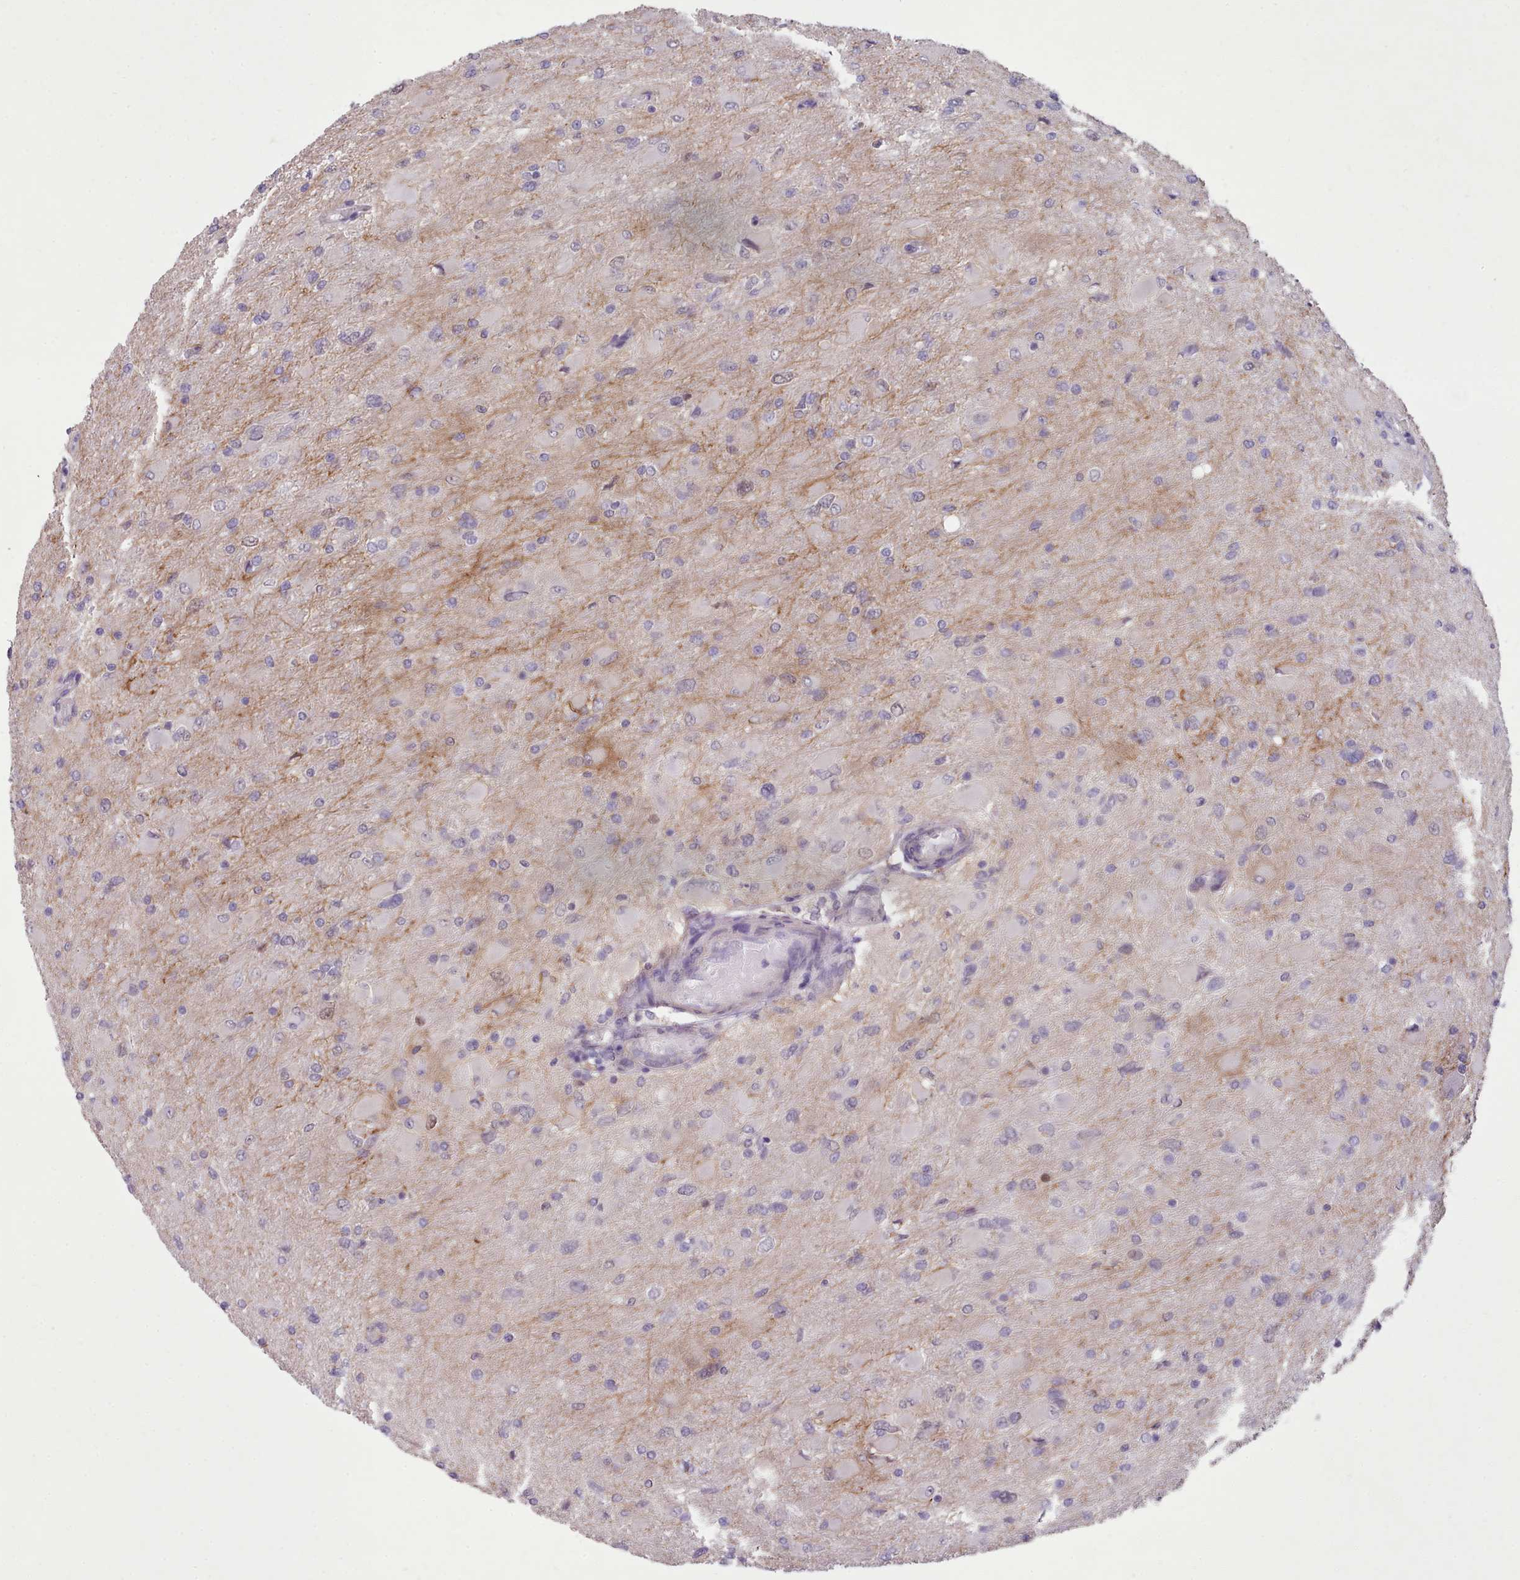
{"staining": {"intensity": "negative", "quantity": "none", "location": "none"}, "tissue": "glioma", "cell_type": "Tumor cells", "image_type": "cancer", "snomed": [{"axis": "morphology", "description": "Glioma, malignant, High grade"}, {"axis": "topography", "description": "Cerebral cortex"}], "caption": "Protein analysis of malignant glioma (high-grade) reveals no significant staining in tumor cells.", "gene": "DPF1", "patient": {"sex": "female", "age": 36}}